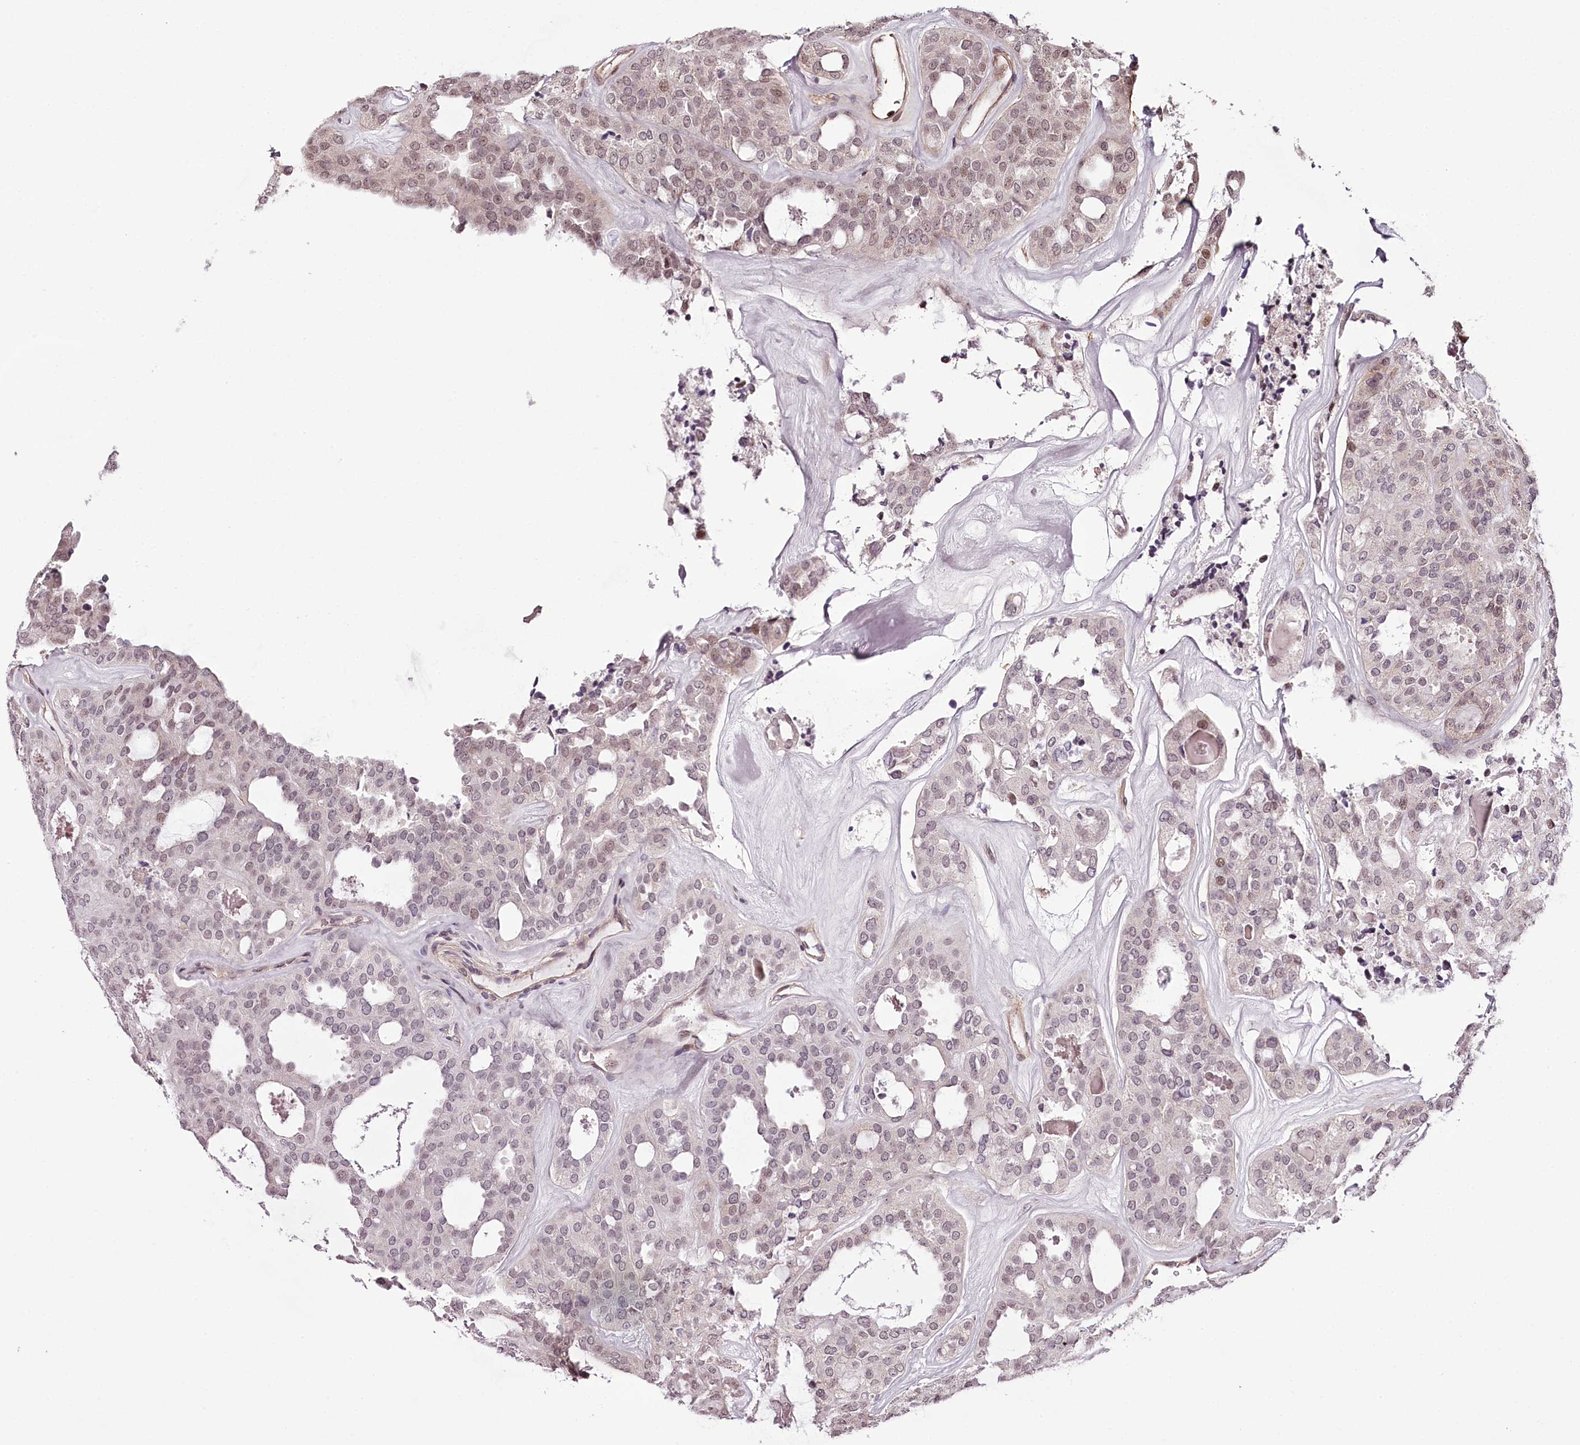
{"staining": {"intensity": "weak", "quantity": "25%-75%", "location": "nuclear"}, "tissue": "thyroid cancer", "cell_type": "Tumor cells", "image_type": "cancer", "snomed": [{"axis": "morphology", "description": "Follicular adenoma carcinoma, NOS"}, {"axis": "topography", "description": "Thyroid gland"}], "caption": "The immunohistochemical stain labels weak nuclear staining in tumor cells of follicular adenoma carcinoma (thyroid) tissue. (DAB (3,3'-diaminobenzidine) IHC, brown staining for protein, blue staining for nuclei).", "gene": "TTC33", "patient": {"sex": "male", "age": 75}}